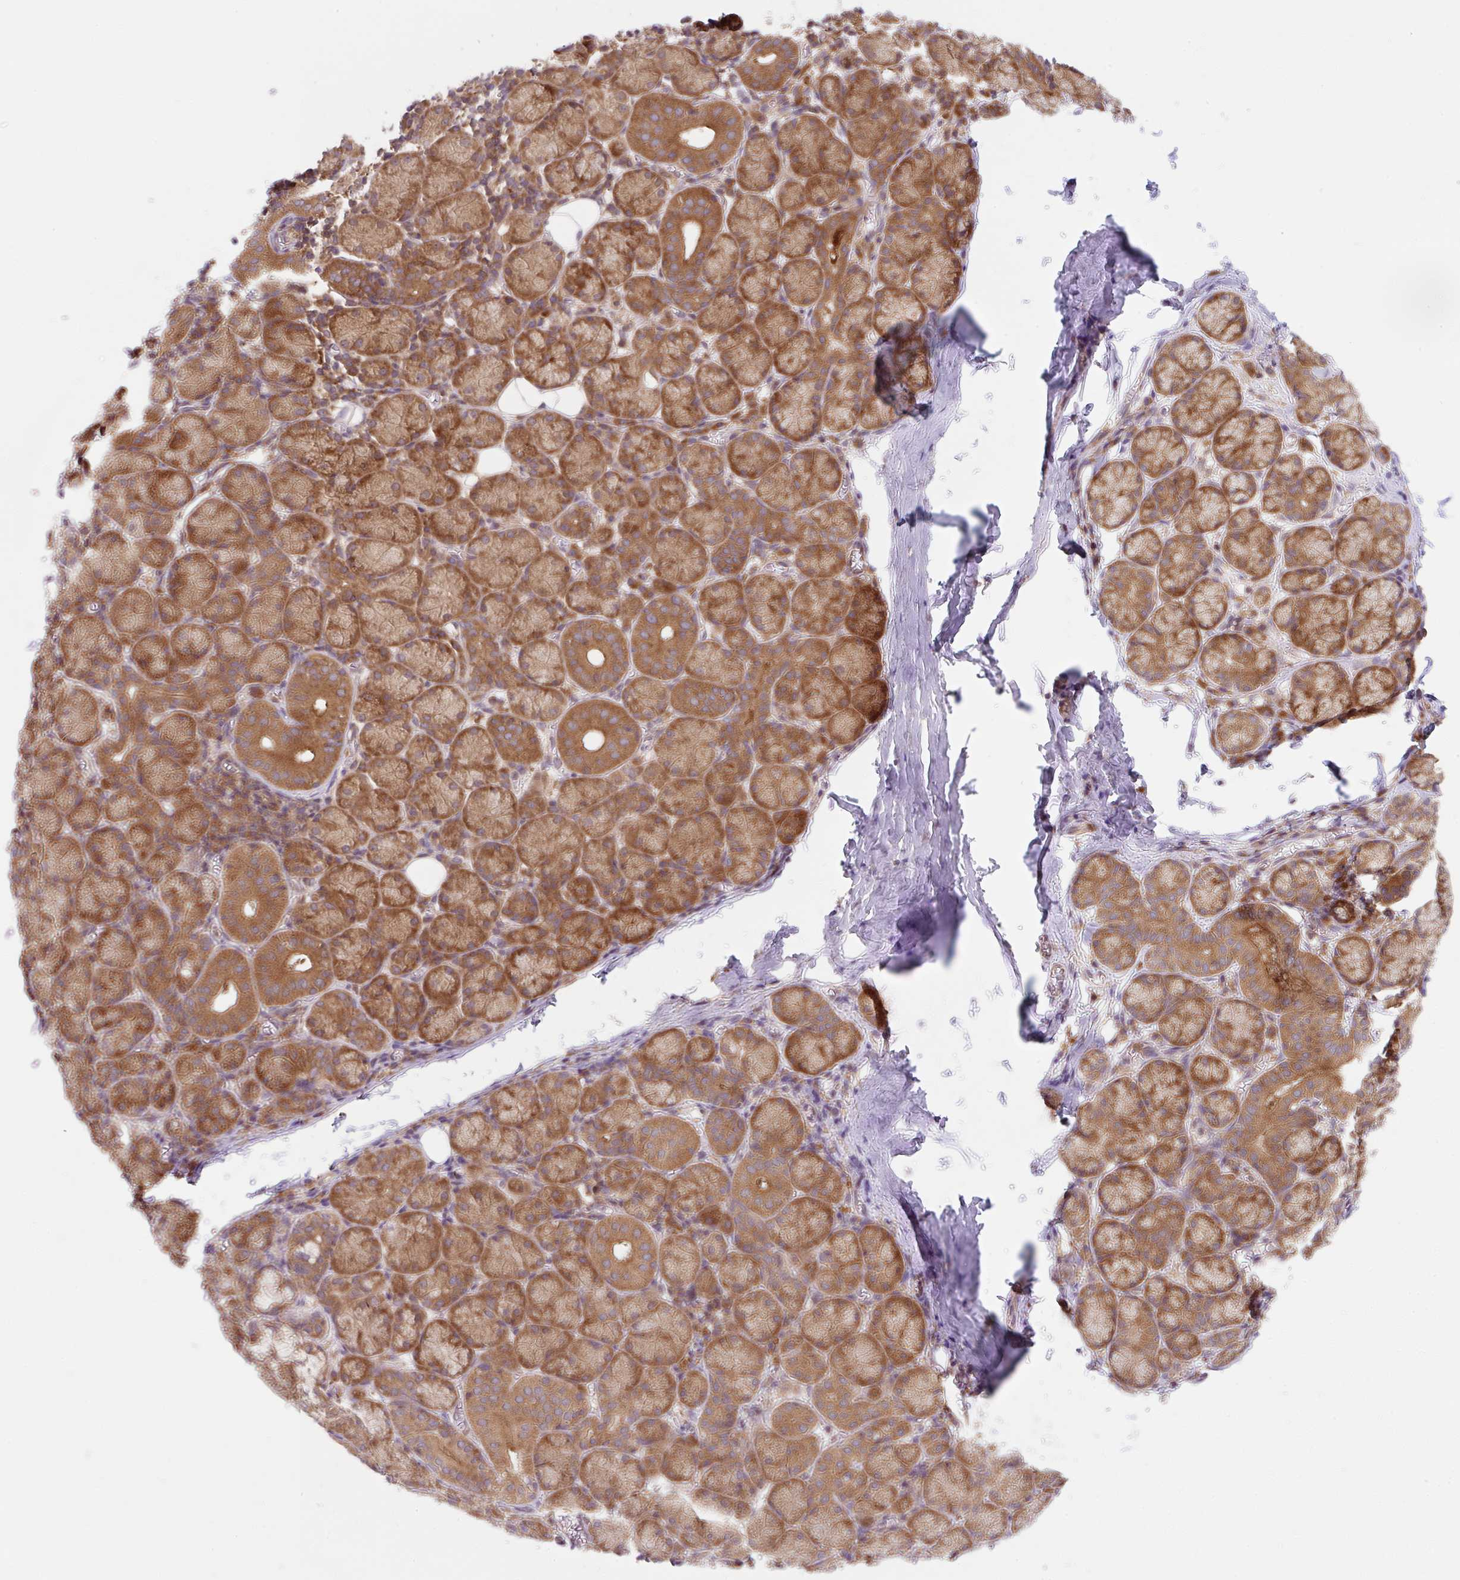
{"staining": {"intensity": "strong", "quantity": ">75%", "location": "cytoplasmic/membranous"}, "tissue": "salivary gland", "cell_type": "Glandular cells", "image_type": "normal", "snomed": [{"axis": "morphology", "description": "Normal tissue, NOS"}, {"axis": "topography", "description": "Salivary gland"}], "caption": "Immunohistochemical staining of benign salivary gland displays high levels of strong cytoplasmic/membranous staining in approximately >75% of glandular cells.", "gene": "VPS4A", "patient": {"sex": "female", "age": 24}}